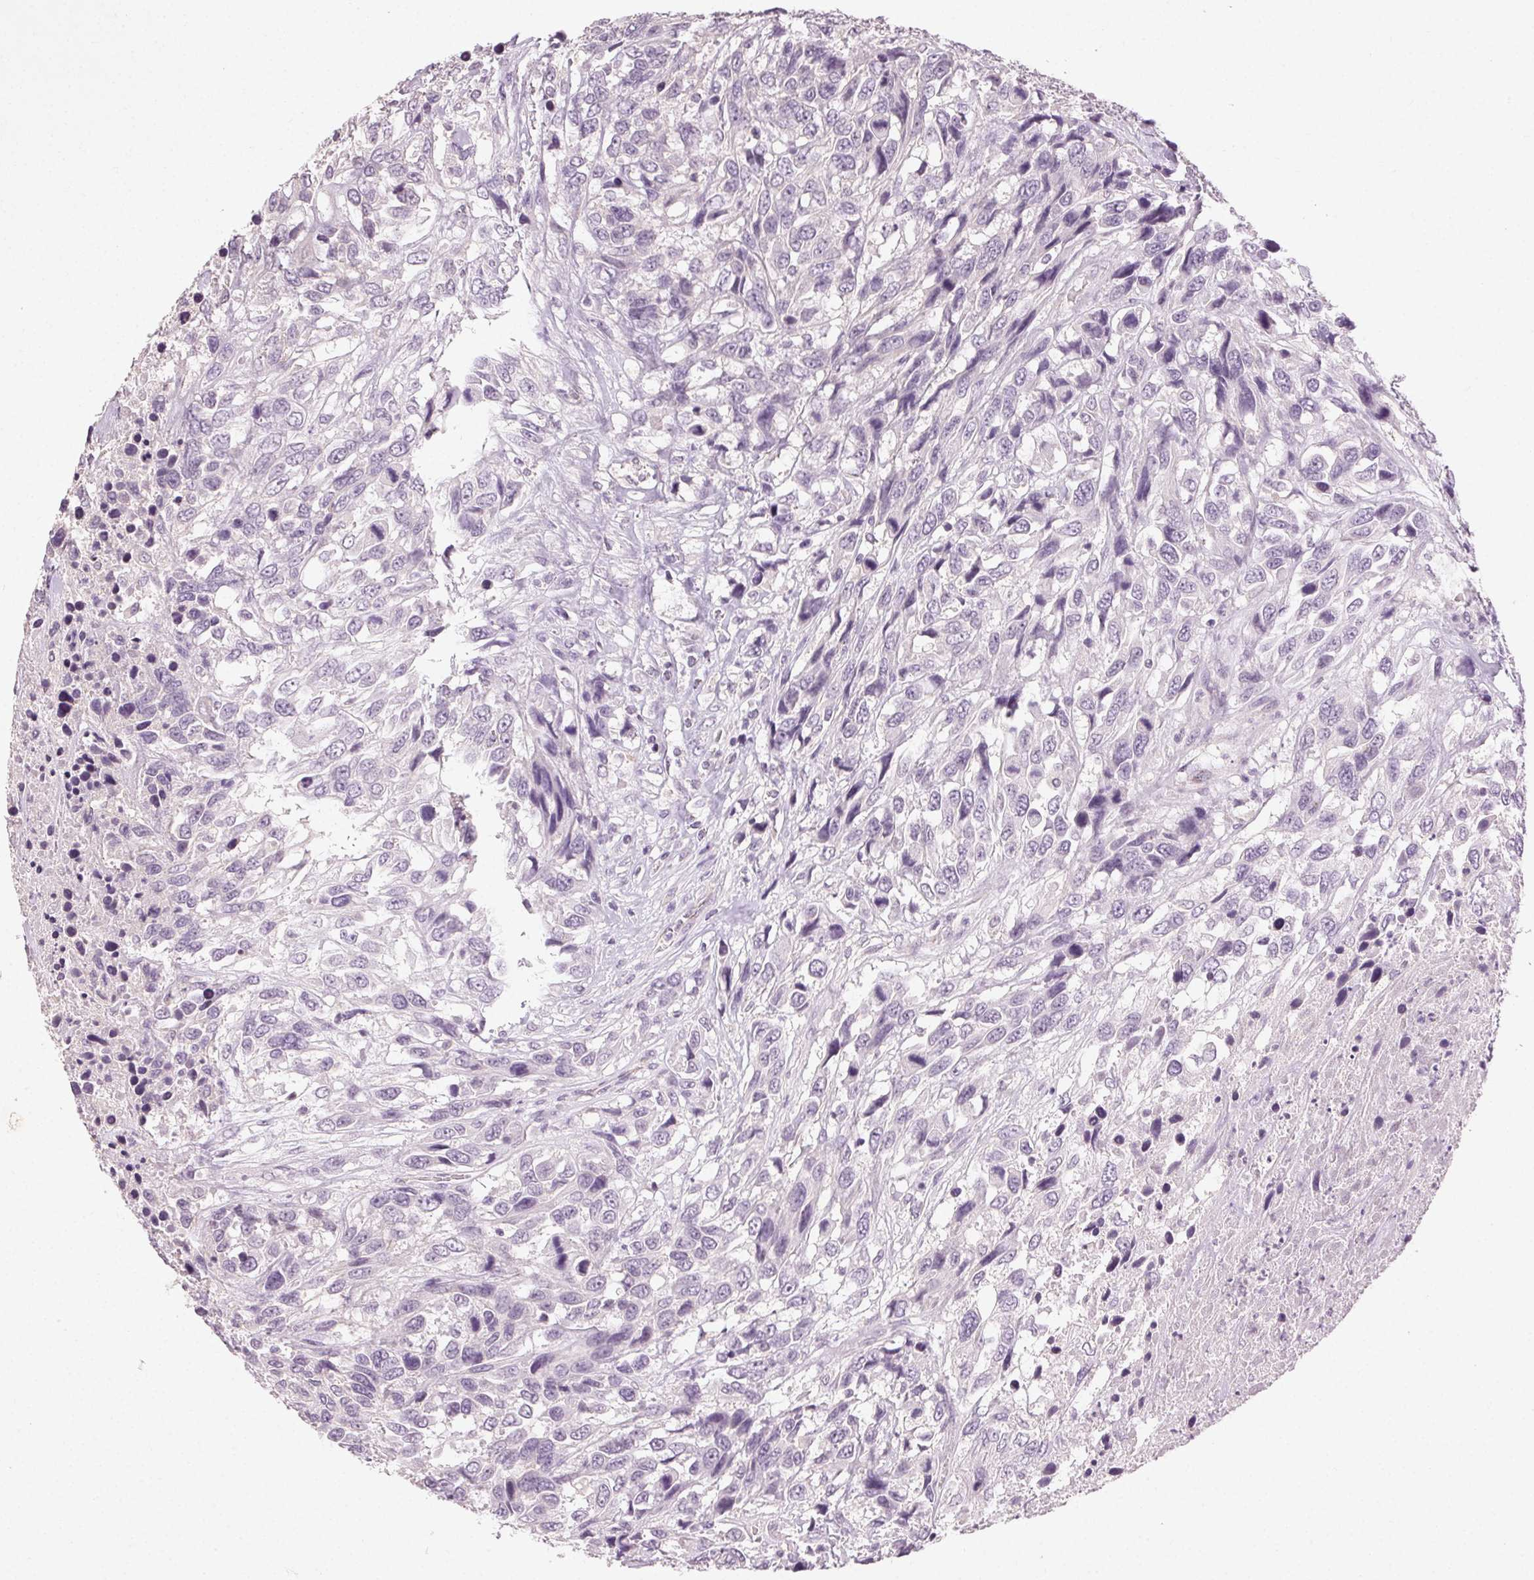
{"staining": {"intensity": "negative", "quantity": "none", "location": "none"}, "tissue": "urothelial cancer", "cell_type": "Tumor cells", "image_type": "cancer", "snomed": [{"axis": "morphology", "description": "Urothelial carcinoma, High grade"}, {"axis": "topography", "description": "Urinary bladder"}], "caption": "The IHC image has no significant staining in tumor cells of urothelial cancer tissue.", "gene": "CLTRN", "patient": {"sex": "female", "age": 70}}